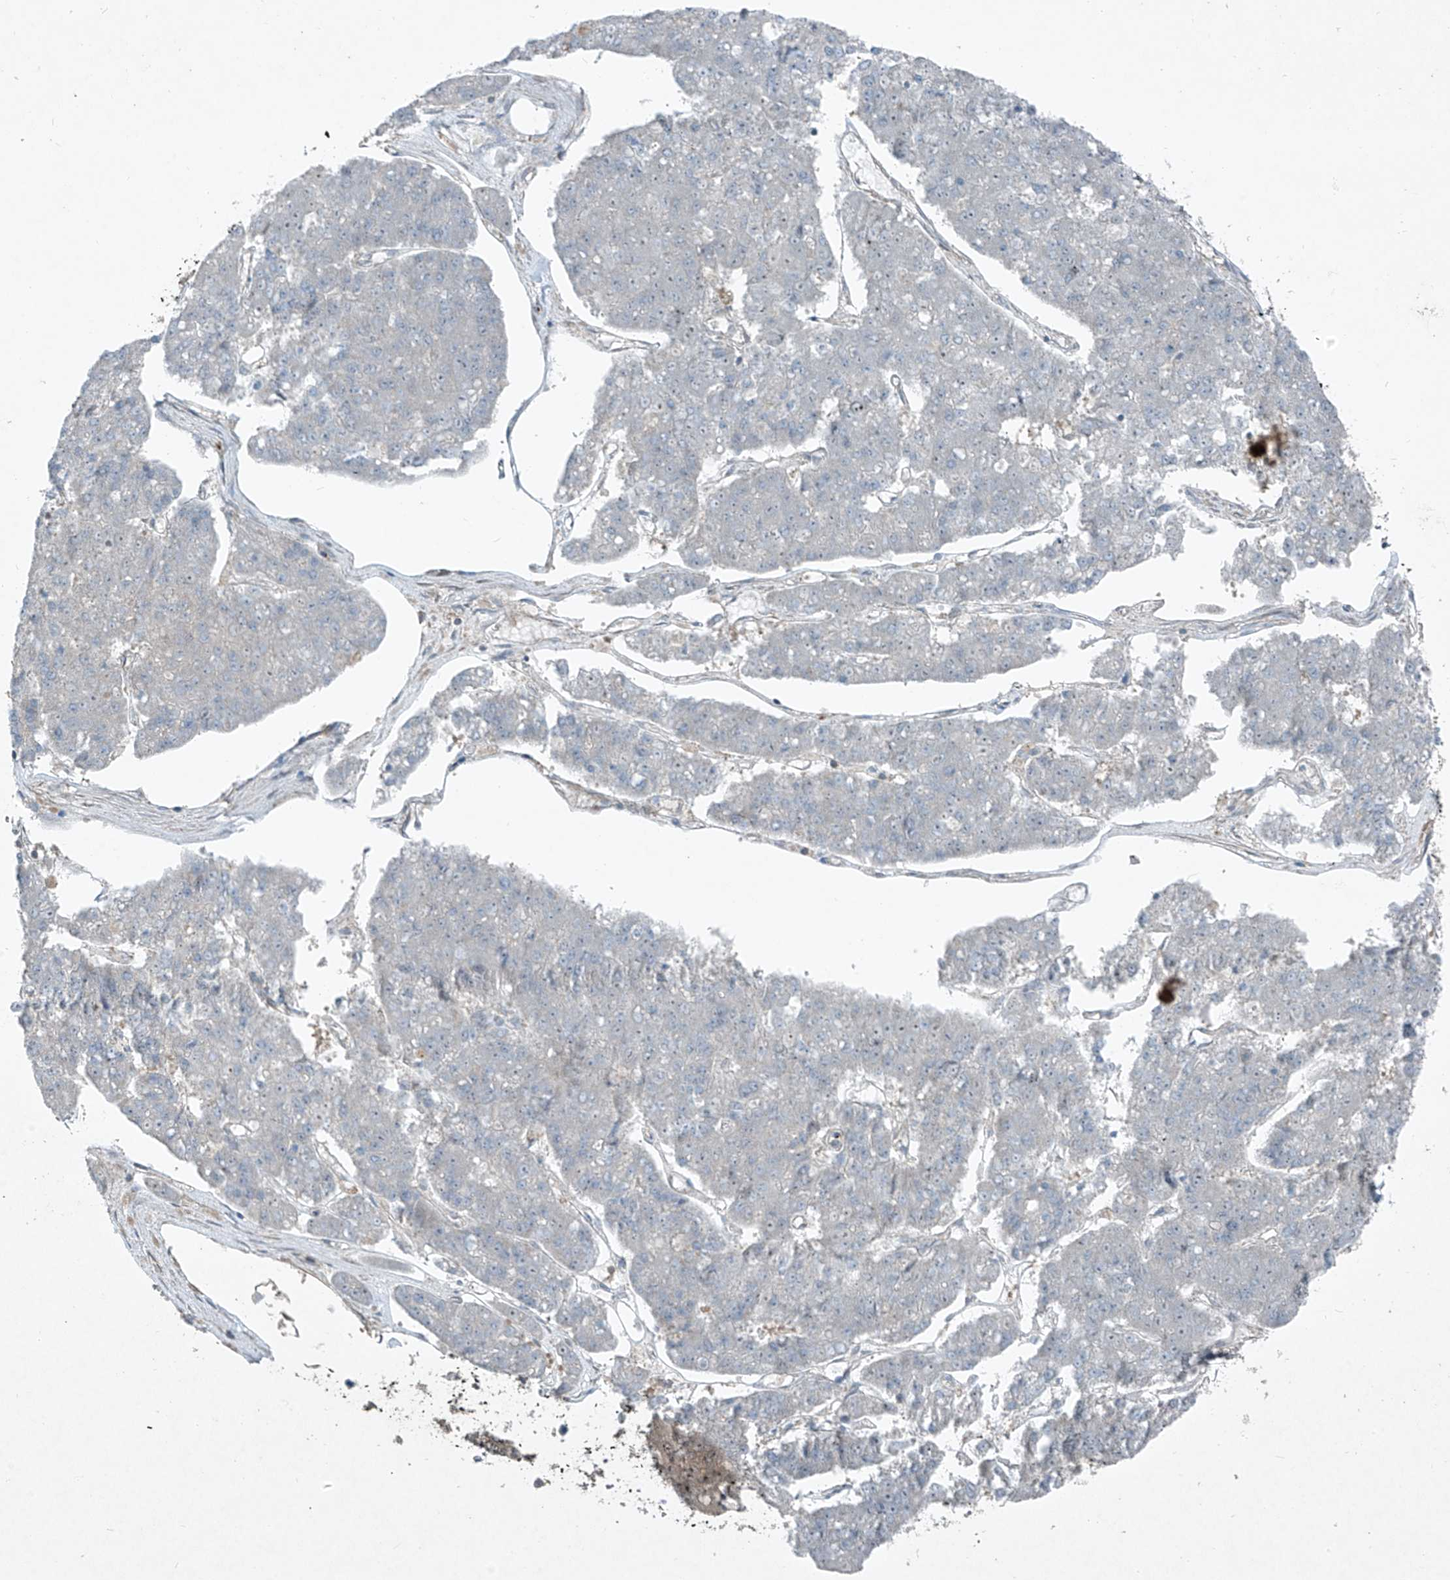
{"staining": {"intensity": "weak", "quantity": "25%-75%", "location": "nuclear"}, "tissue": "pancreatic cancer", "cell_type": "Tumor cells", "image_type": "cancer", "snomed": [{"axis": "morphology", "description": "Adenocarcinoma, NOS"}, {"axis": "topography", "description": "Pancreas"}], "caption": "The photomicrograph reveals immunohistochemical staining of pancreatic adenocarcinoma. There is weak nuclear staining is seen in approximately 25%-75% of tumor cells. (IHC, brightfield microscopy, high magnification).", "gene": "PPCS", "patient": {"sex": "male", "age": 50}}